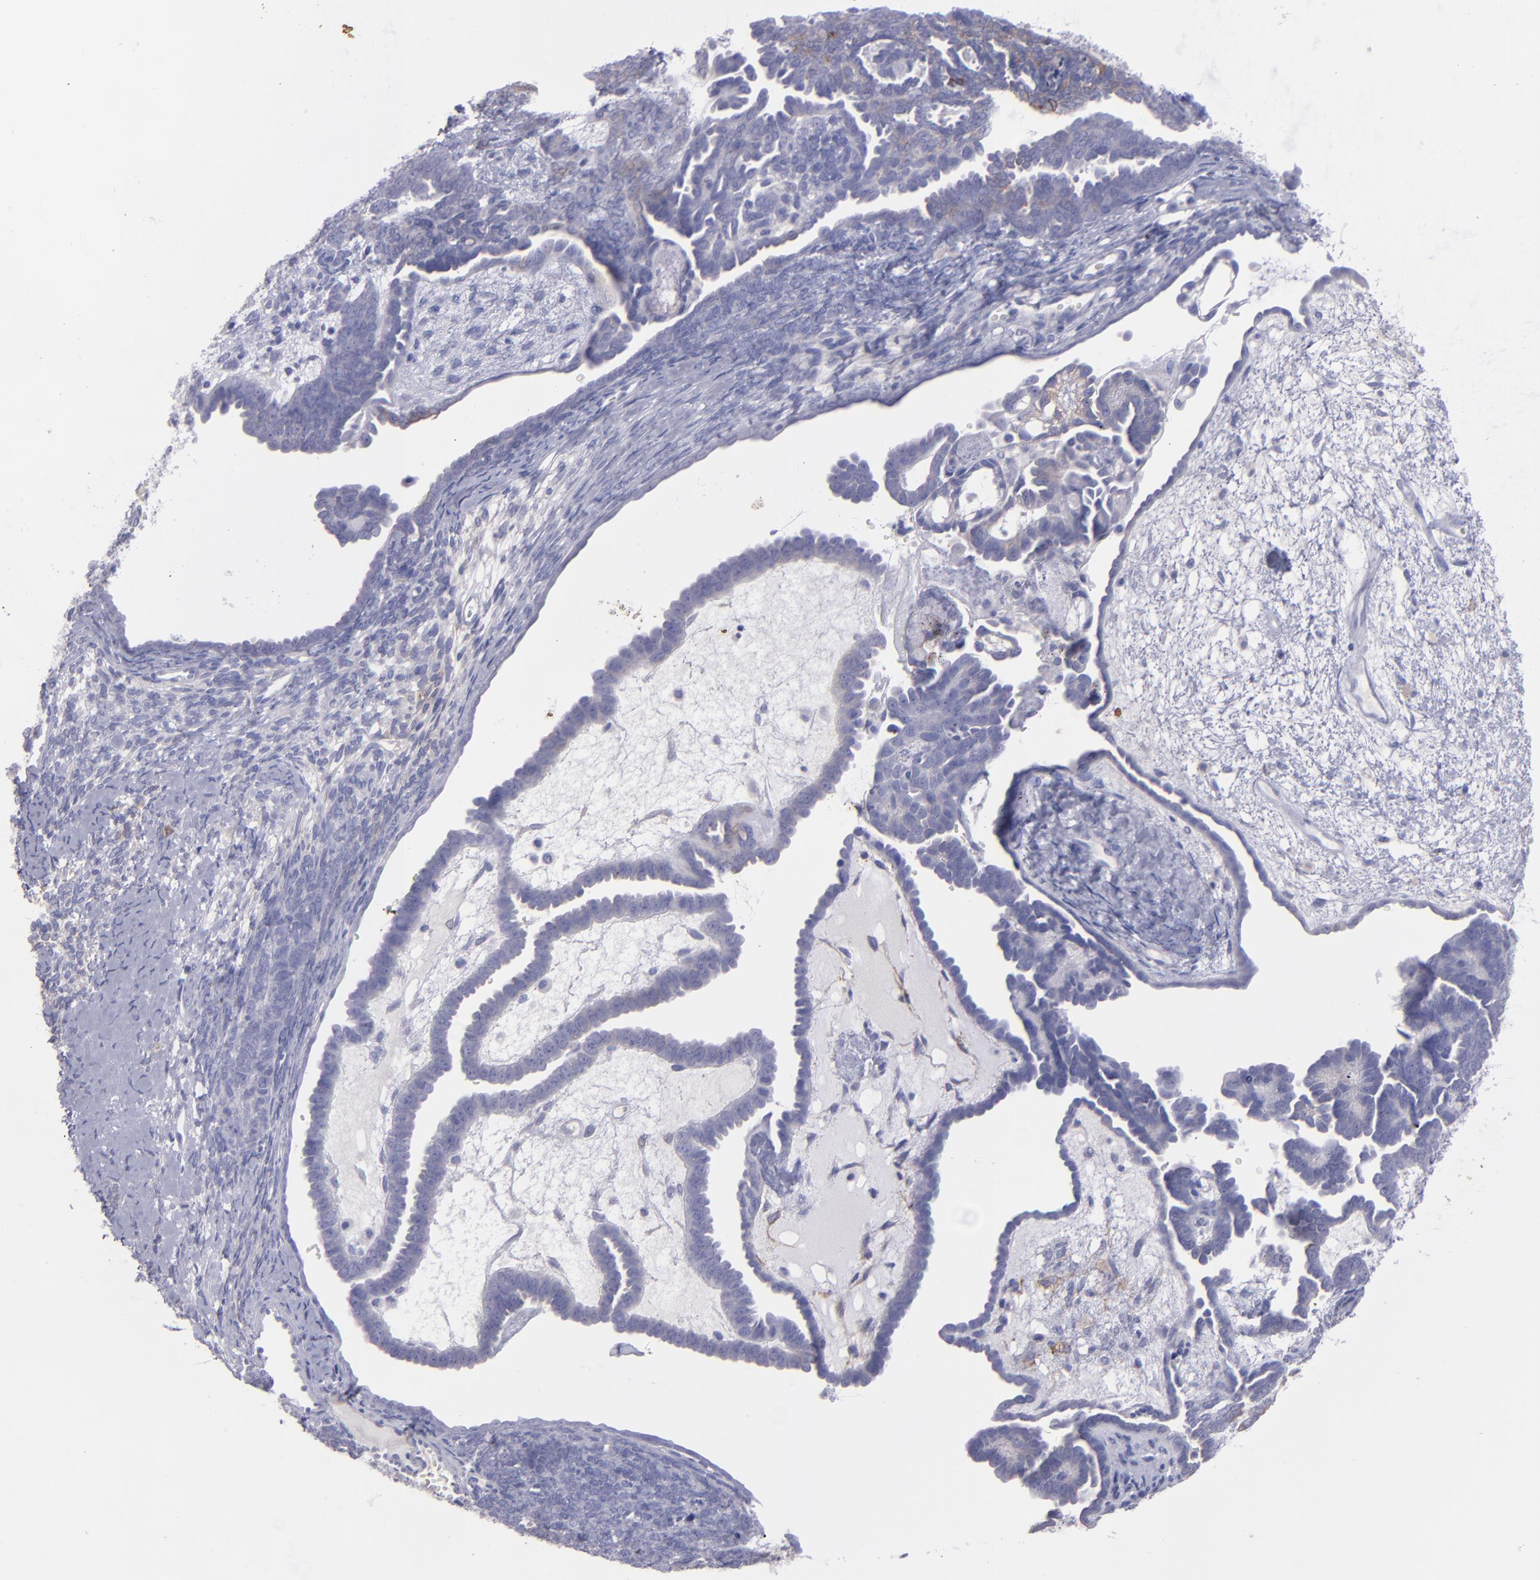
{"staining": {"intensity": "negative", "quantity": "none", "location": "none"}, "tissue": "endometrial cancer", "cell_type": "Tumor cells", "image_type": "cancer", "snomed": [{"axis": "morphology", "description": "Neoplasm, malignant, NOS"}, {"axis": "topography", "description": "Endometrium"}], "caption": "The image shows no staining of tumor cells in neoplasm (malignant) (endometrial). (Immunohistochemistry (ihc), brightfield microscopy, high magnification).", "gene": "SNAP25", "patient": {"sex": "female", "age": 74}}